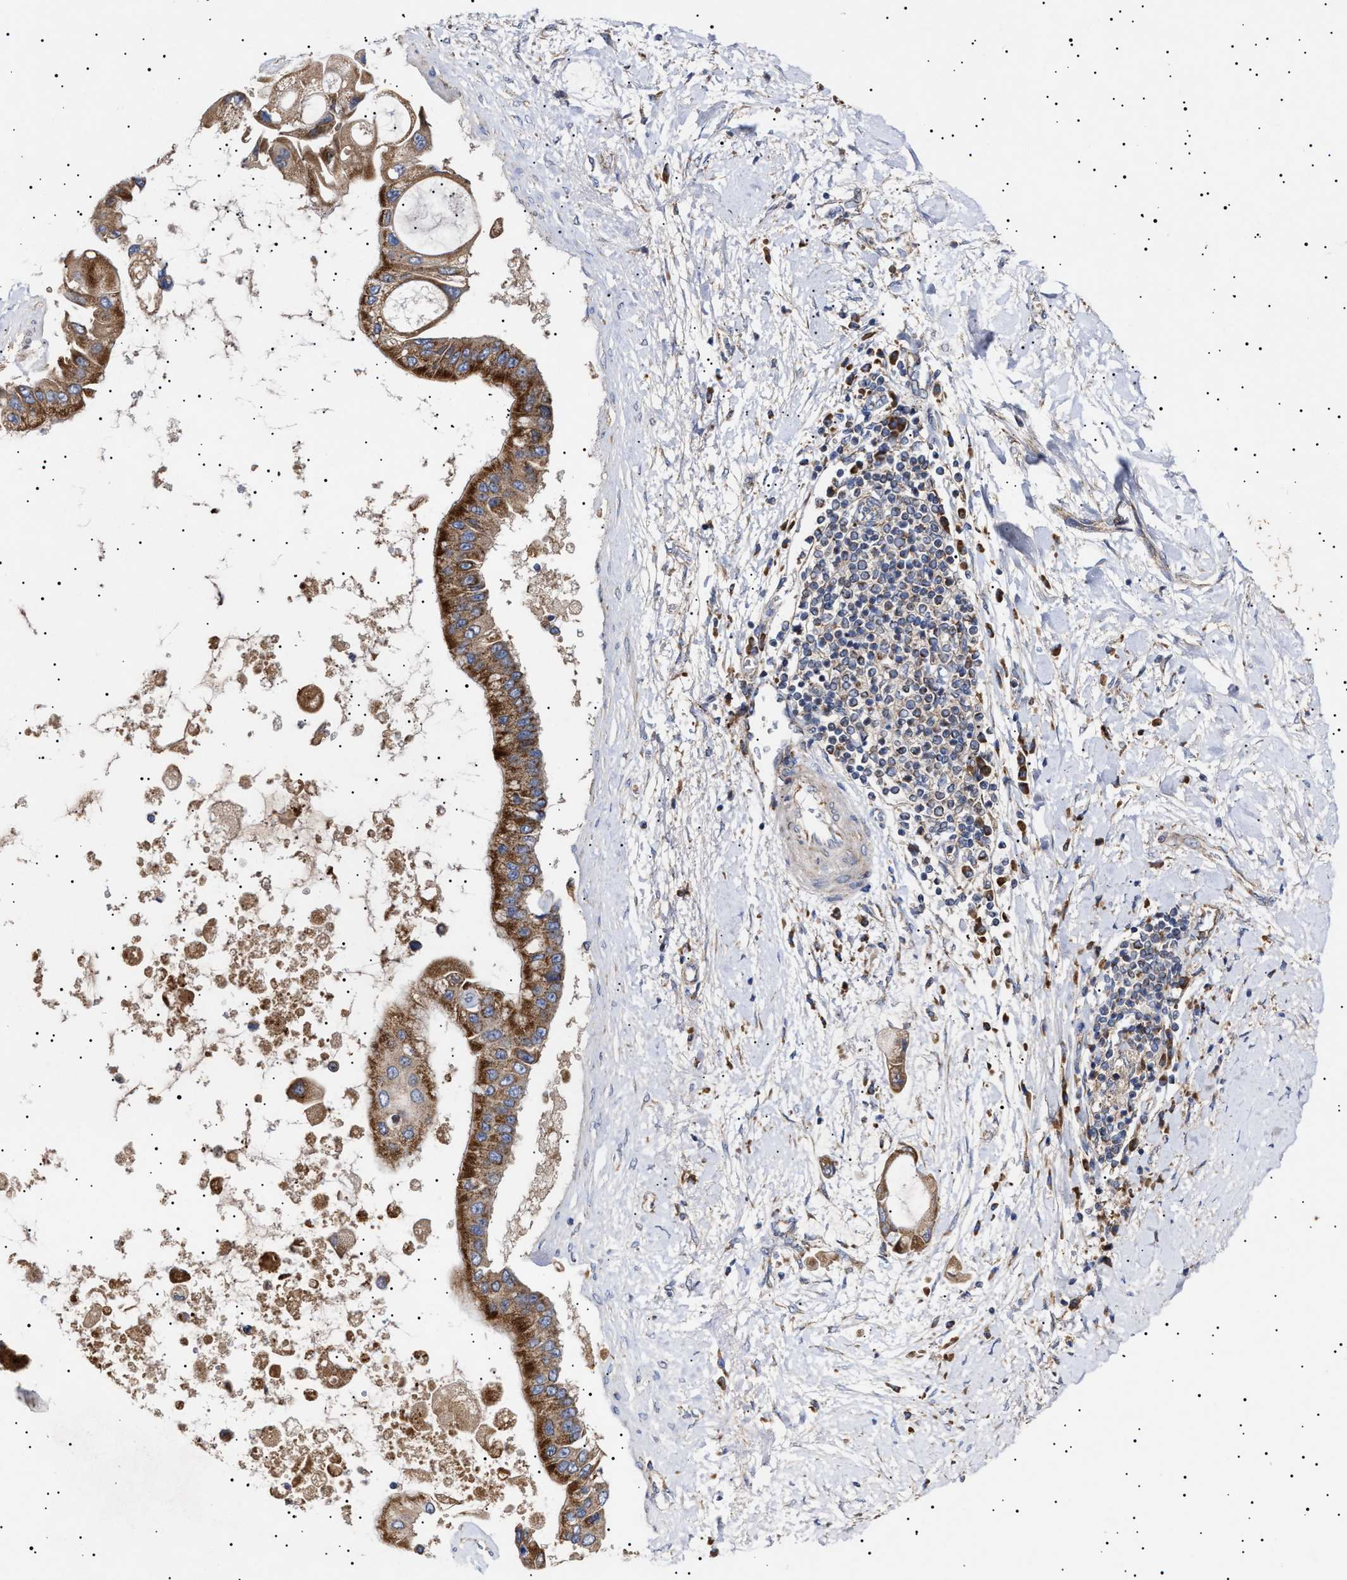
{"staining": {"intensity": "strong", "quantity": ">75%", "location": "cytoplasmic/membranous"}, "tissue": "liver cancer", "cell_type": "Tumor cells", "image_type": "cancer", "snomed": [{"axis": "morphology", "description": "Cholangiocarcinoma"}, {"axis": "topography", "description": "Liver"}], "caption": "Liver cancer was stained to show a protein in brown. There is high levels of strong cytoplasmic/membranous staining in approximately >75% of tumor cells.", "gene": "MRPL10", "patient": {"sex": "male", "age": 50}}